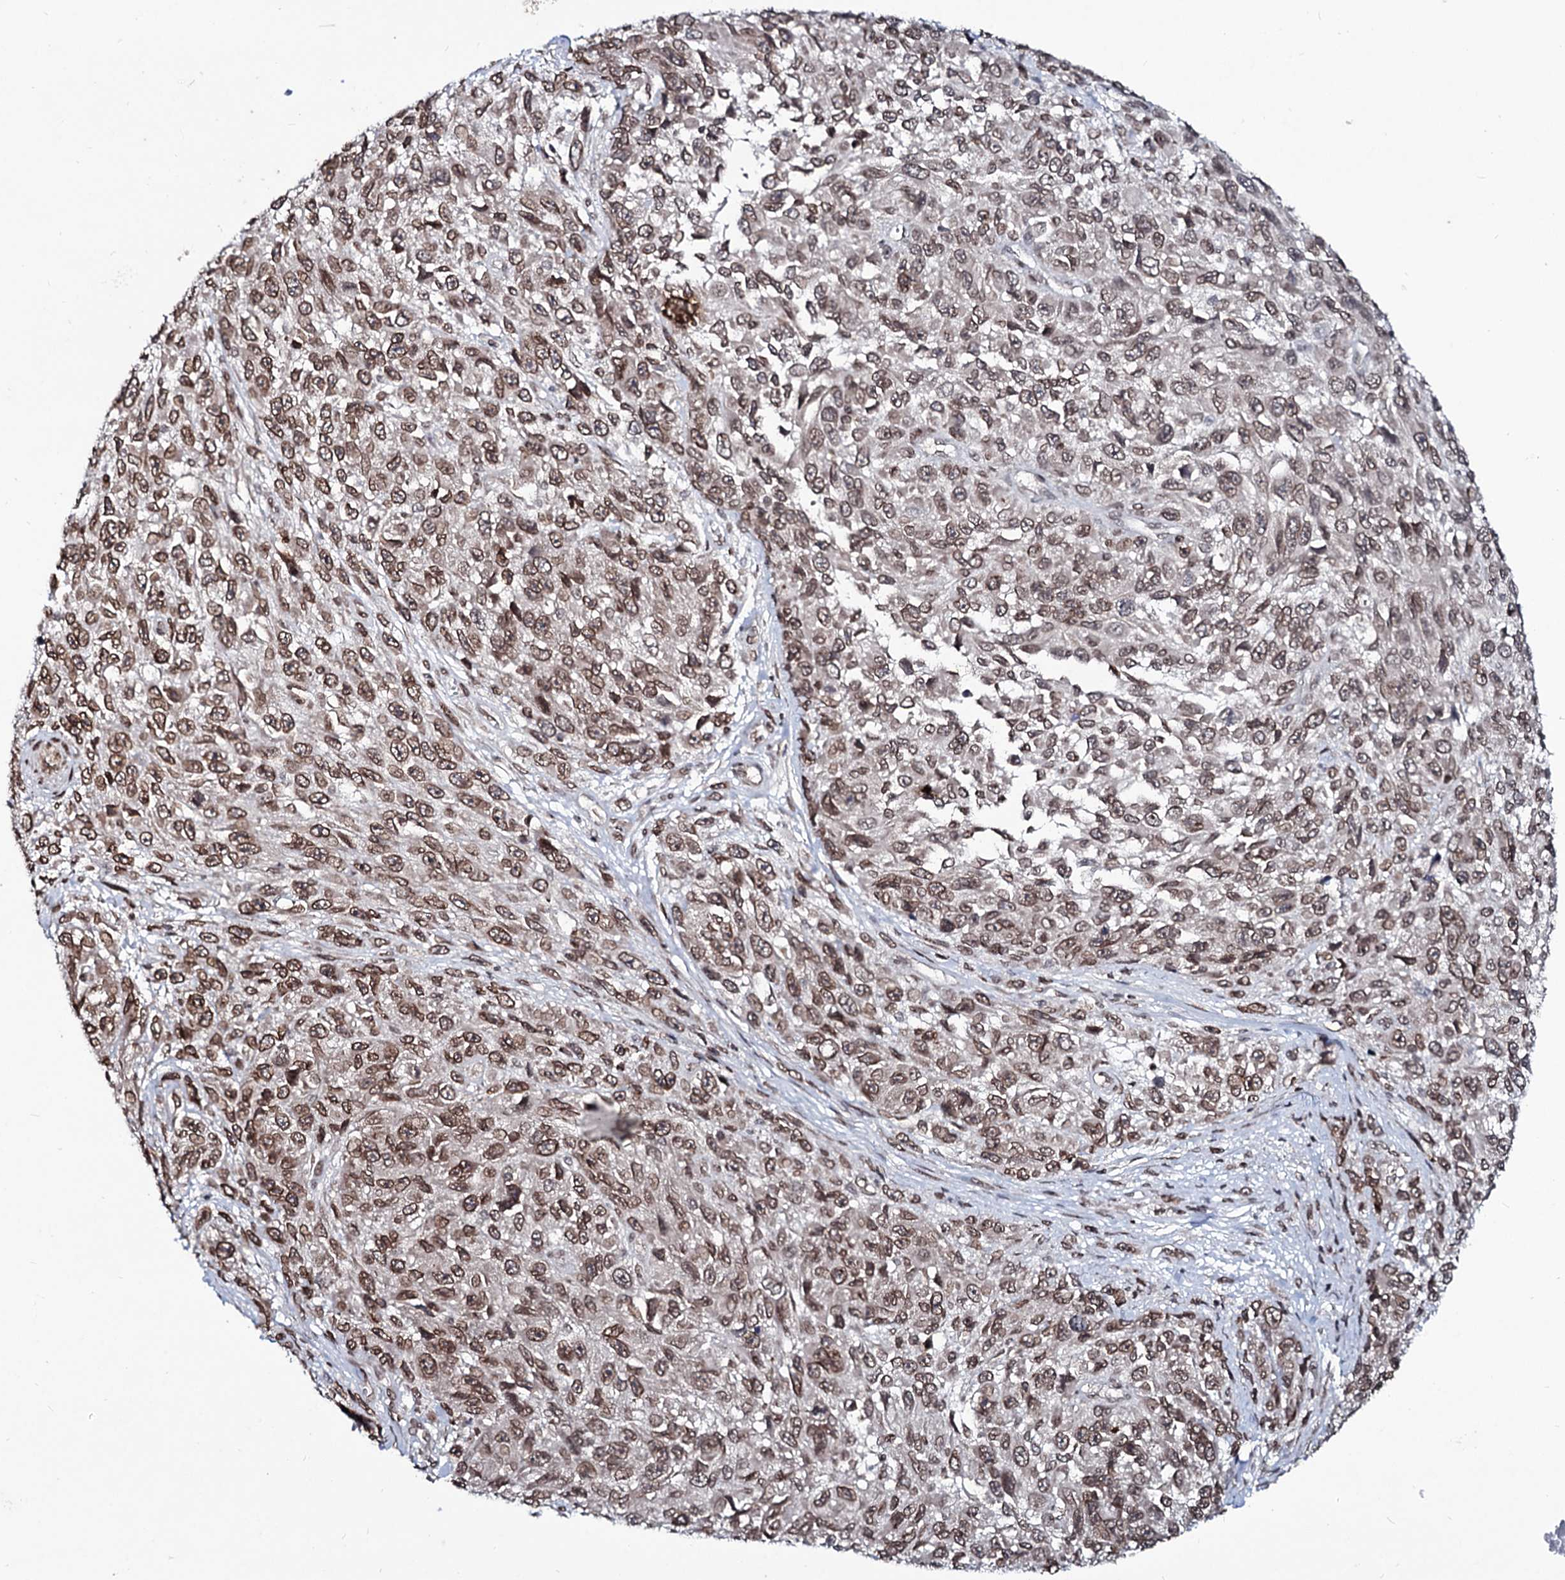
{"staining": {"intensity": "moderate", "quantity": ">75%", "location": "cytoplasmic/membranous,nuclear"}, "tissue": "melanoma", "cell_type": "Tumor cells", "image_type": "cancer", "snomed": [{"axis": "morphology", "description": "Normal tissue, NOS"}, {"axis": "morphology", "description": "Malignant melanoma, NOS"}, {"axis": "topography", "description": "Skin"}], "caption": "Immunohistochemical staining of malignant melanoma demonstrates medium levels of moderate cytoplasmic/membranous and nuclear positivity in about >75% of tumor cells. (Brightfield microscopy of DAB IHC at high magnification).", "gene": "RNF6", "patient": {"sex": "female", "age": 96}}